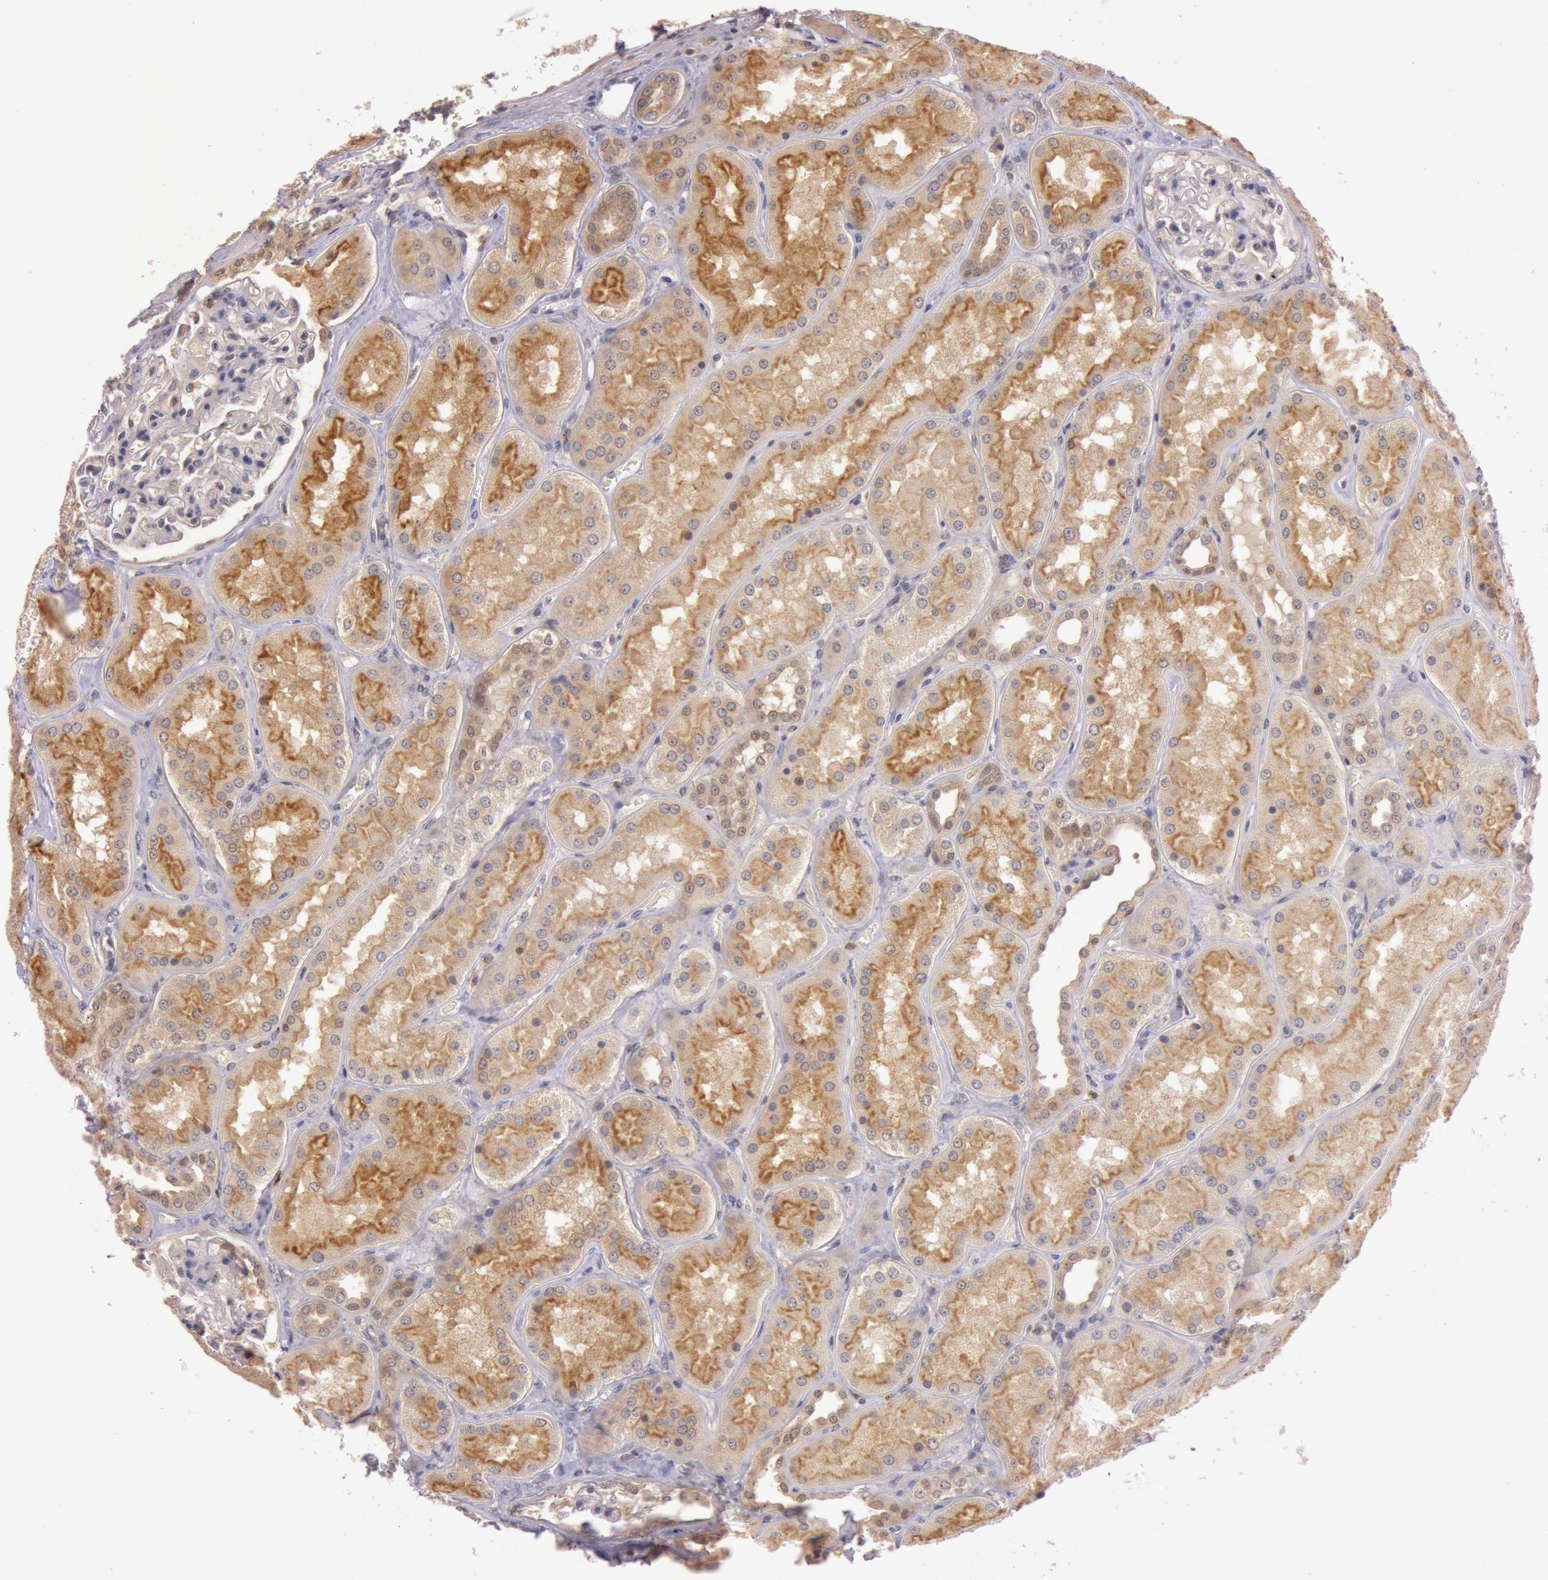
{"staining": {"intensity": "negative", "quantity": "none", "location": "none"}, "tissue": "kidney", "cell_type": "Cells in glomeruli", "image_type": "normal", "snomed": [{"axis": "morphology", "description": "Normal tissue, NOS"}, {"axis": "topography", "description": "Kidney"}], "caption": "A micrograph of human kidney is negative for staining in cells in glomeruli. (Brightfield microscopy of DAB (3,3'-diaminobenzidine) IHC at high magnification).", "gene": "ATG2B", "patient": {"sex": "female", "age": 56}}